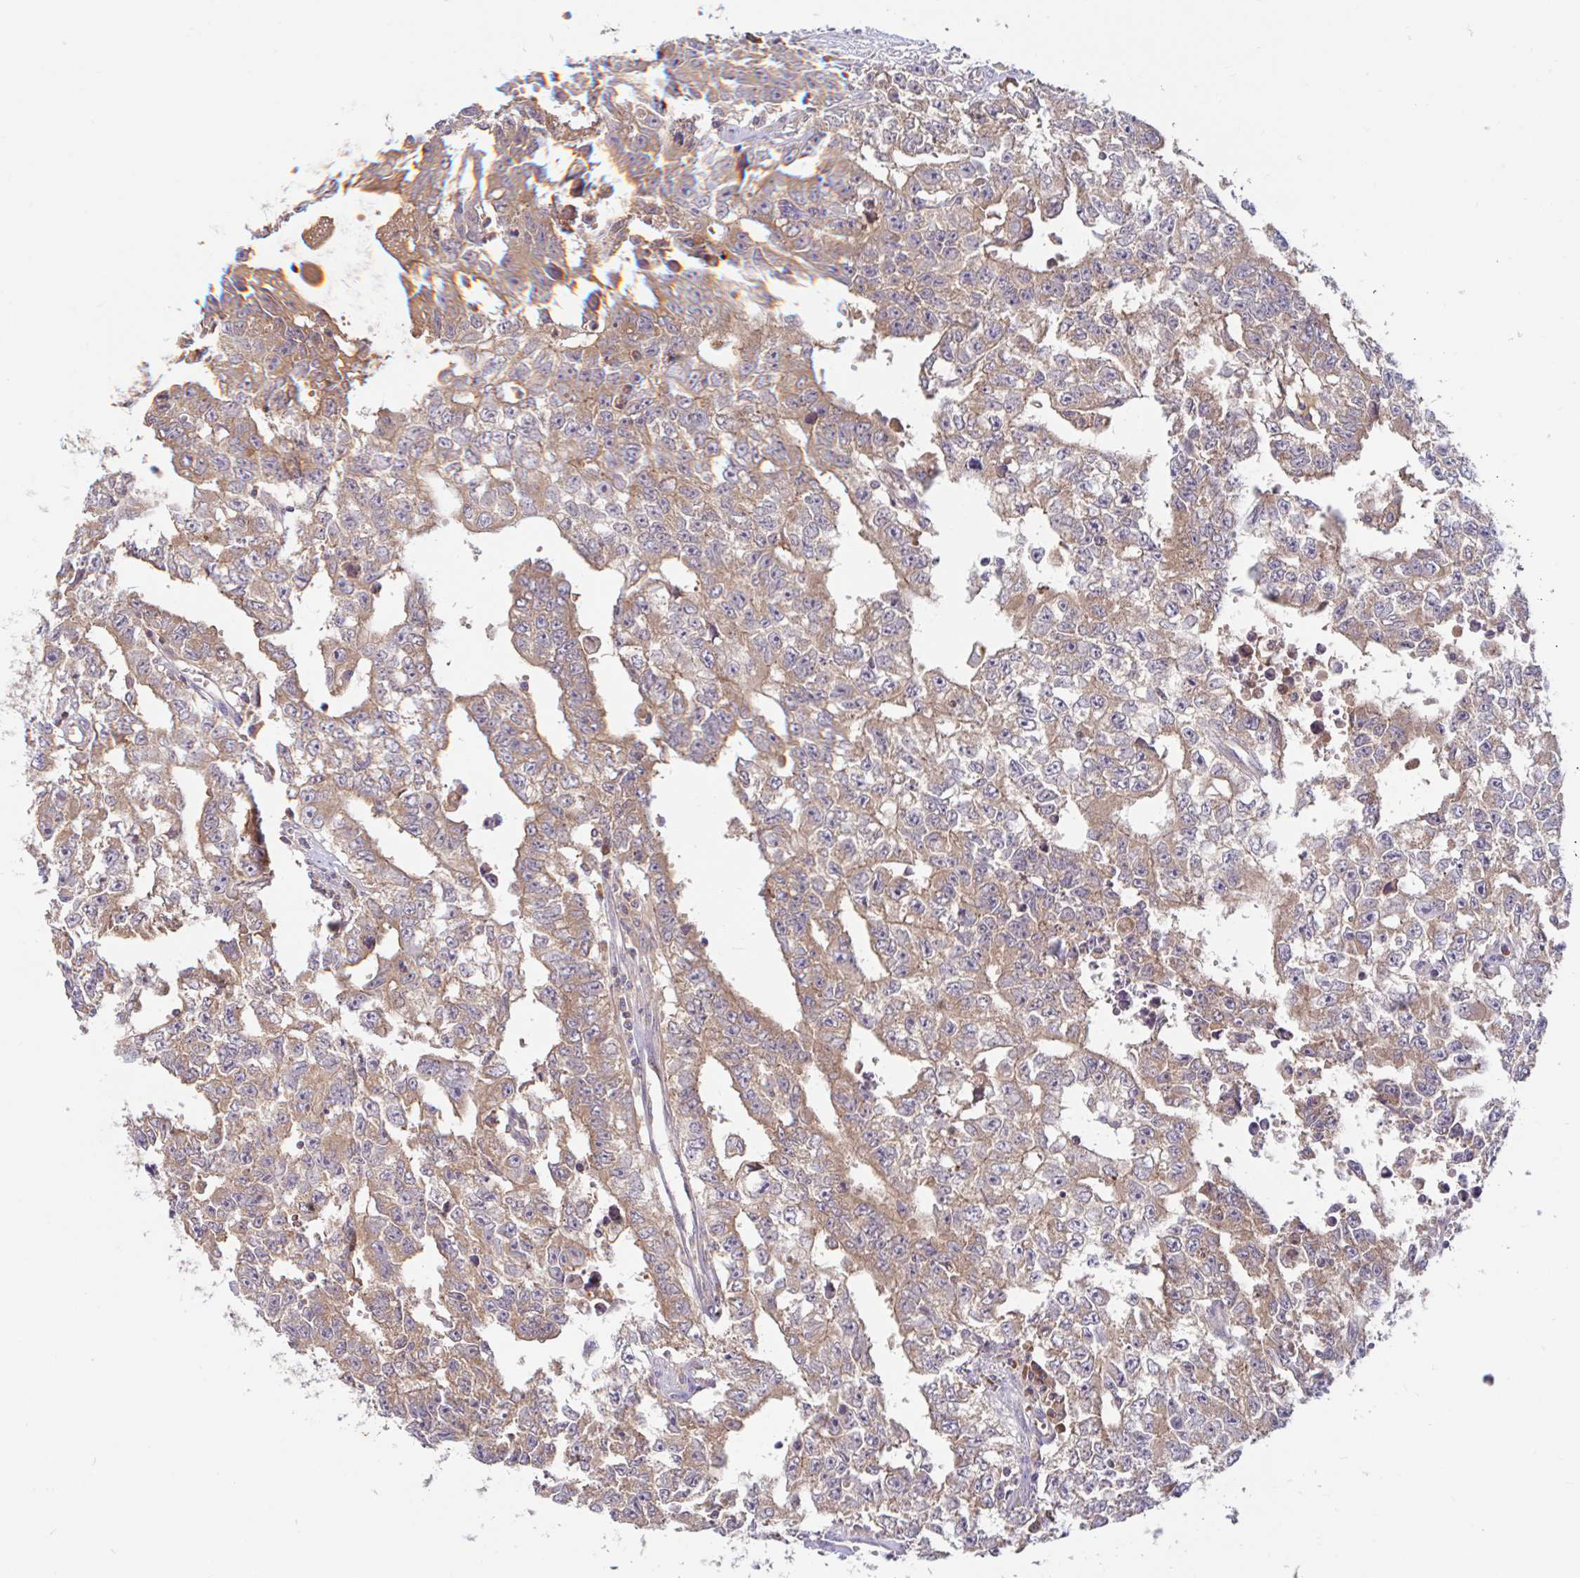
{"staining": {"intensity": "weak", "quantity": ">75%", "location": "cytoplasmic/membranous"}, "tissue": "testis cancer", "cell_type": "Tumor cells", "image_type": "cancer", "snomed": [{"axis": "morphology", "description": "Carcinoma, Embryonal, NOS"}, {"axis": "morphology", "description": "Teratoma, malignant, NOS"}, {"axis": "topography", "description": "Testis"}], "caption": "IHC photomicrograph of neoplastic tissue: human testis embryonal carcinoma stained using IHC displays low levels of weak protein expression localized specifically in the cytoplasmic/membranous of tumor cells, appearing as a cytoplasmic/membranous brown color.", "gene": "LARP1", "patient": {"sex": "male", "age": 24}}